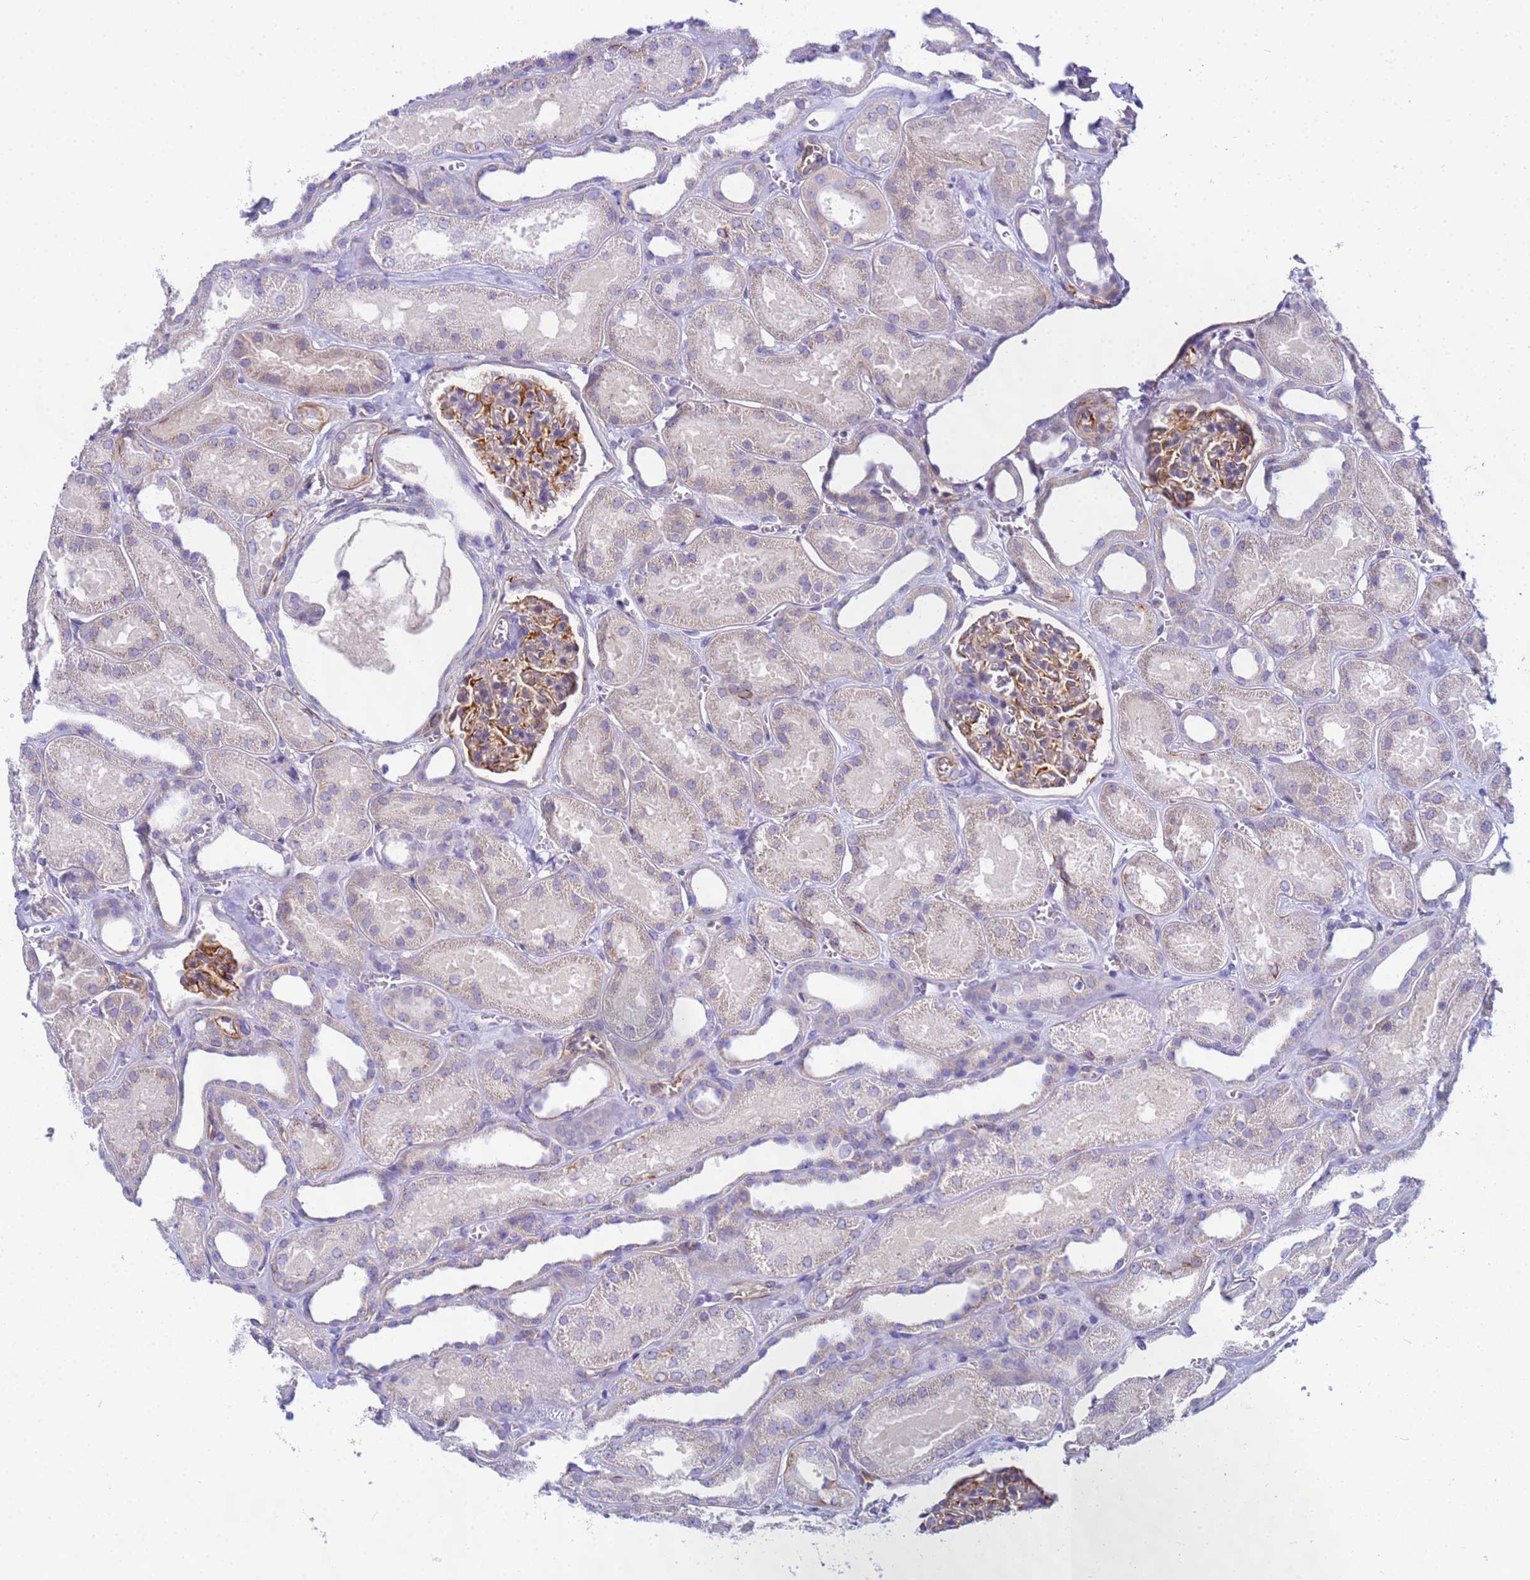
{"staining": {"intensity": "moderate", "quantity": ">75%", "location": "cytoplasmic/membranous"}, "tissue": "kidney", "cell_type": "Cells in glomeruli", "image_type": "normal", "snomed": [{"axis": "morphology", "description": "Normal tissue, NOS"}, {"axis": "morphology", "description": "Adenocarcinoma, NOS"}, {"axis": "topography", "description": "Kidney"}], "caption": "Kidney stained with immunohistochemistry exhibits moderate cytoplasmic/membranous positivity in about >75% of cells in glomeruli. Nuclei are stained in blue.", "gene": "UBXN2B", "patient": {"sex": "female", "age": 68}}